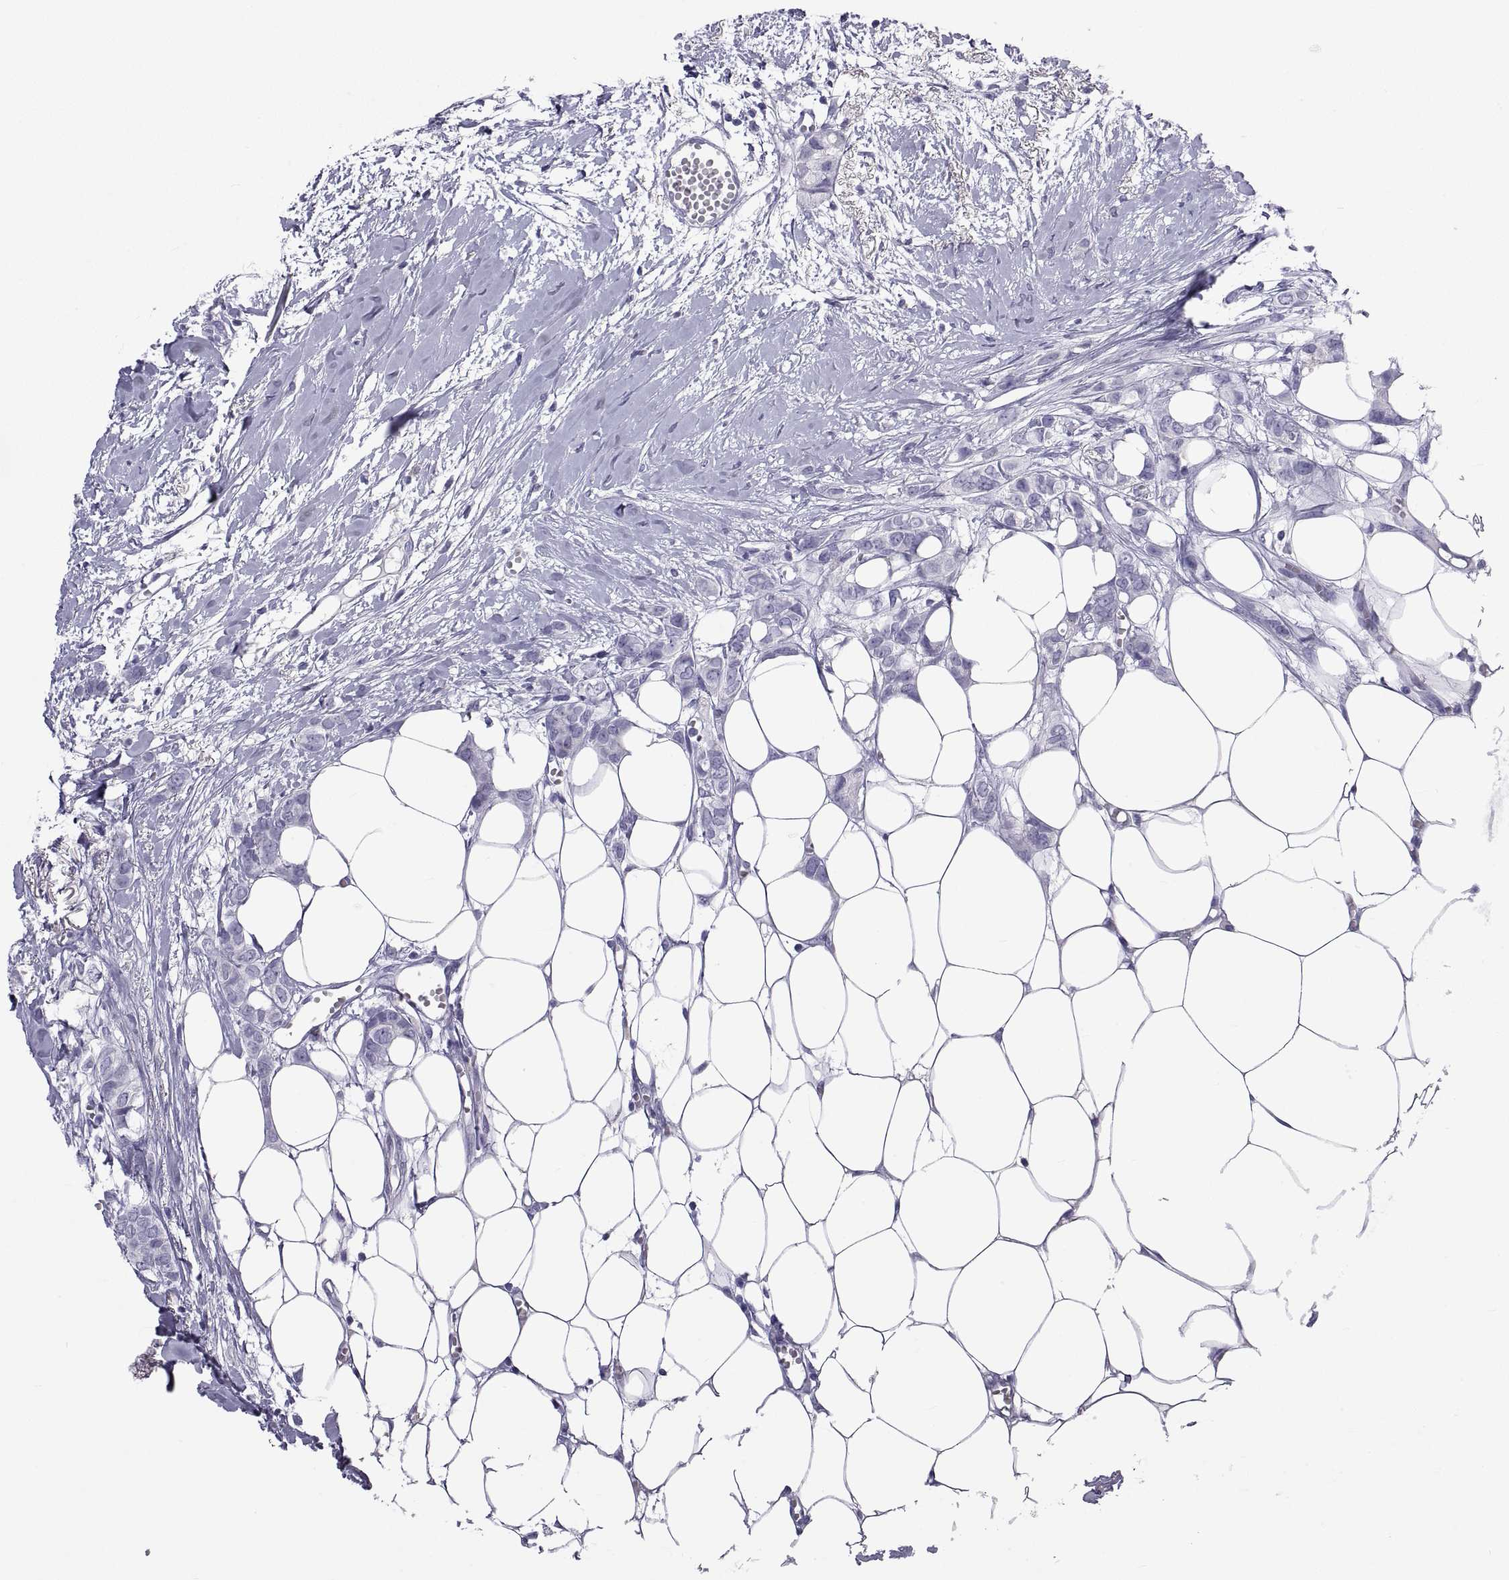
{"staining": {"intensity": "negative", "quantity": "none", "location": "none"}, "tissue": "breast cancer", "cell_type": "Tumor cells", "image_type": "cancer", "snomed": [{"axis": "morphology", "description": "Duct carcinoma"}, {"axis": "topography", "description": "Breast"}], "caption": "Immunohistochemical staining of human breast cancer (intraductal carcinoma) displays no significant positivity in tumor cells. (DAB immunohistochemistry visualized using brightfield microscopy, high magnification).", "gene": "NPTX2", "patient": {"sex": "female", "age": 85}}